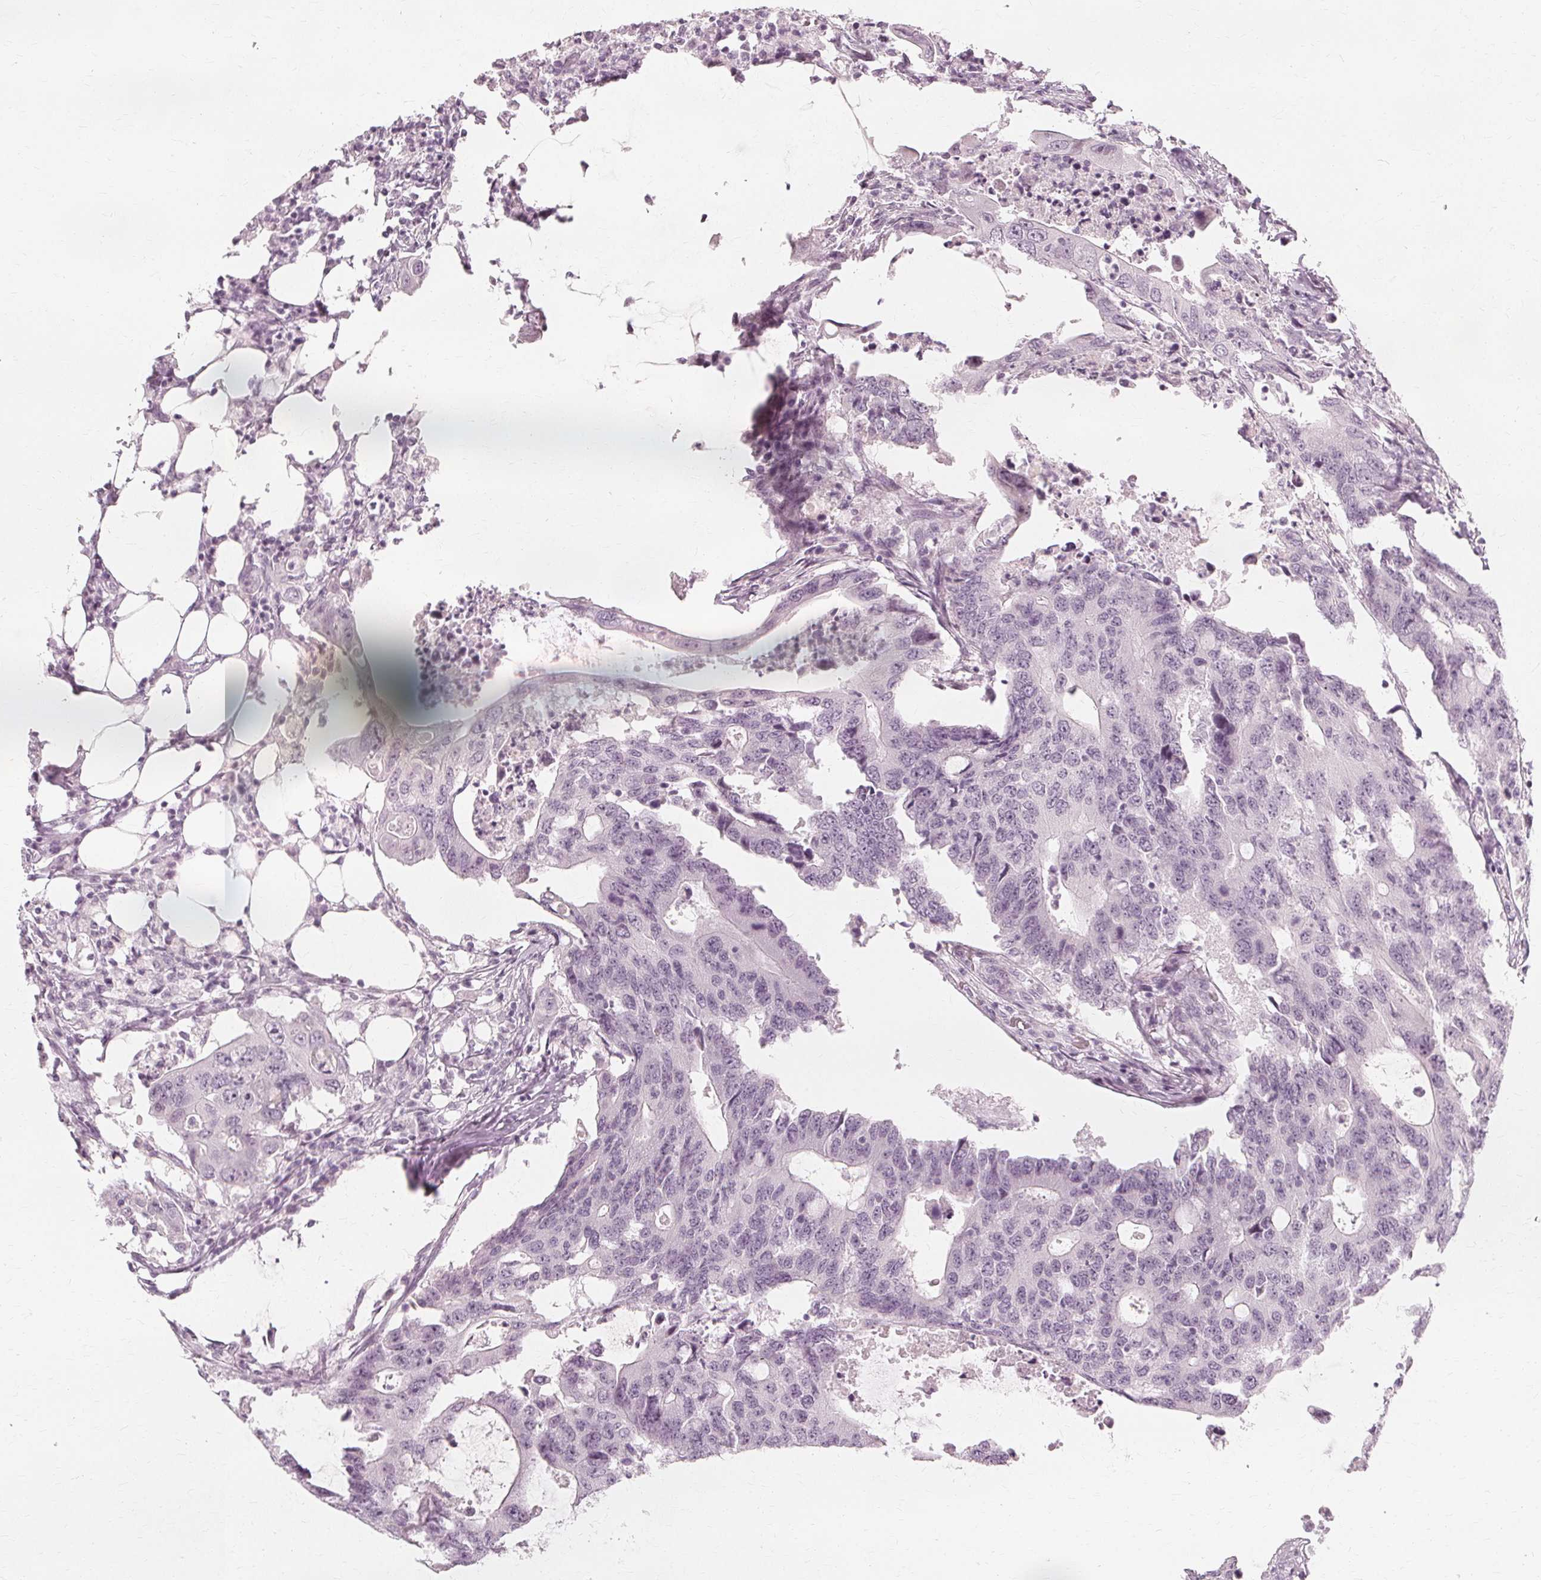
{"staining": {"intensity": "negative", "quantity": "none", "location": "none"}, "tissue": "colorectal cancer", "cell_type": "Tumor cells", "image_type": "cancer", "snomed": [{"axis": "morphology", "description": "Adenocarcinoma, NOS"}, {"axis": "topography", "description": "Colon"}], "caption": "IHC histopathology image of human colorectal adenocarcinoma stained for a protein (brown), which demonstrates no positivity in tumor cells.", "gene": "NXPE1", "patient": {"sex": "male", "age": 71}}